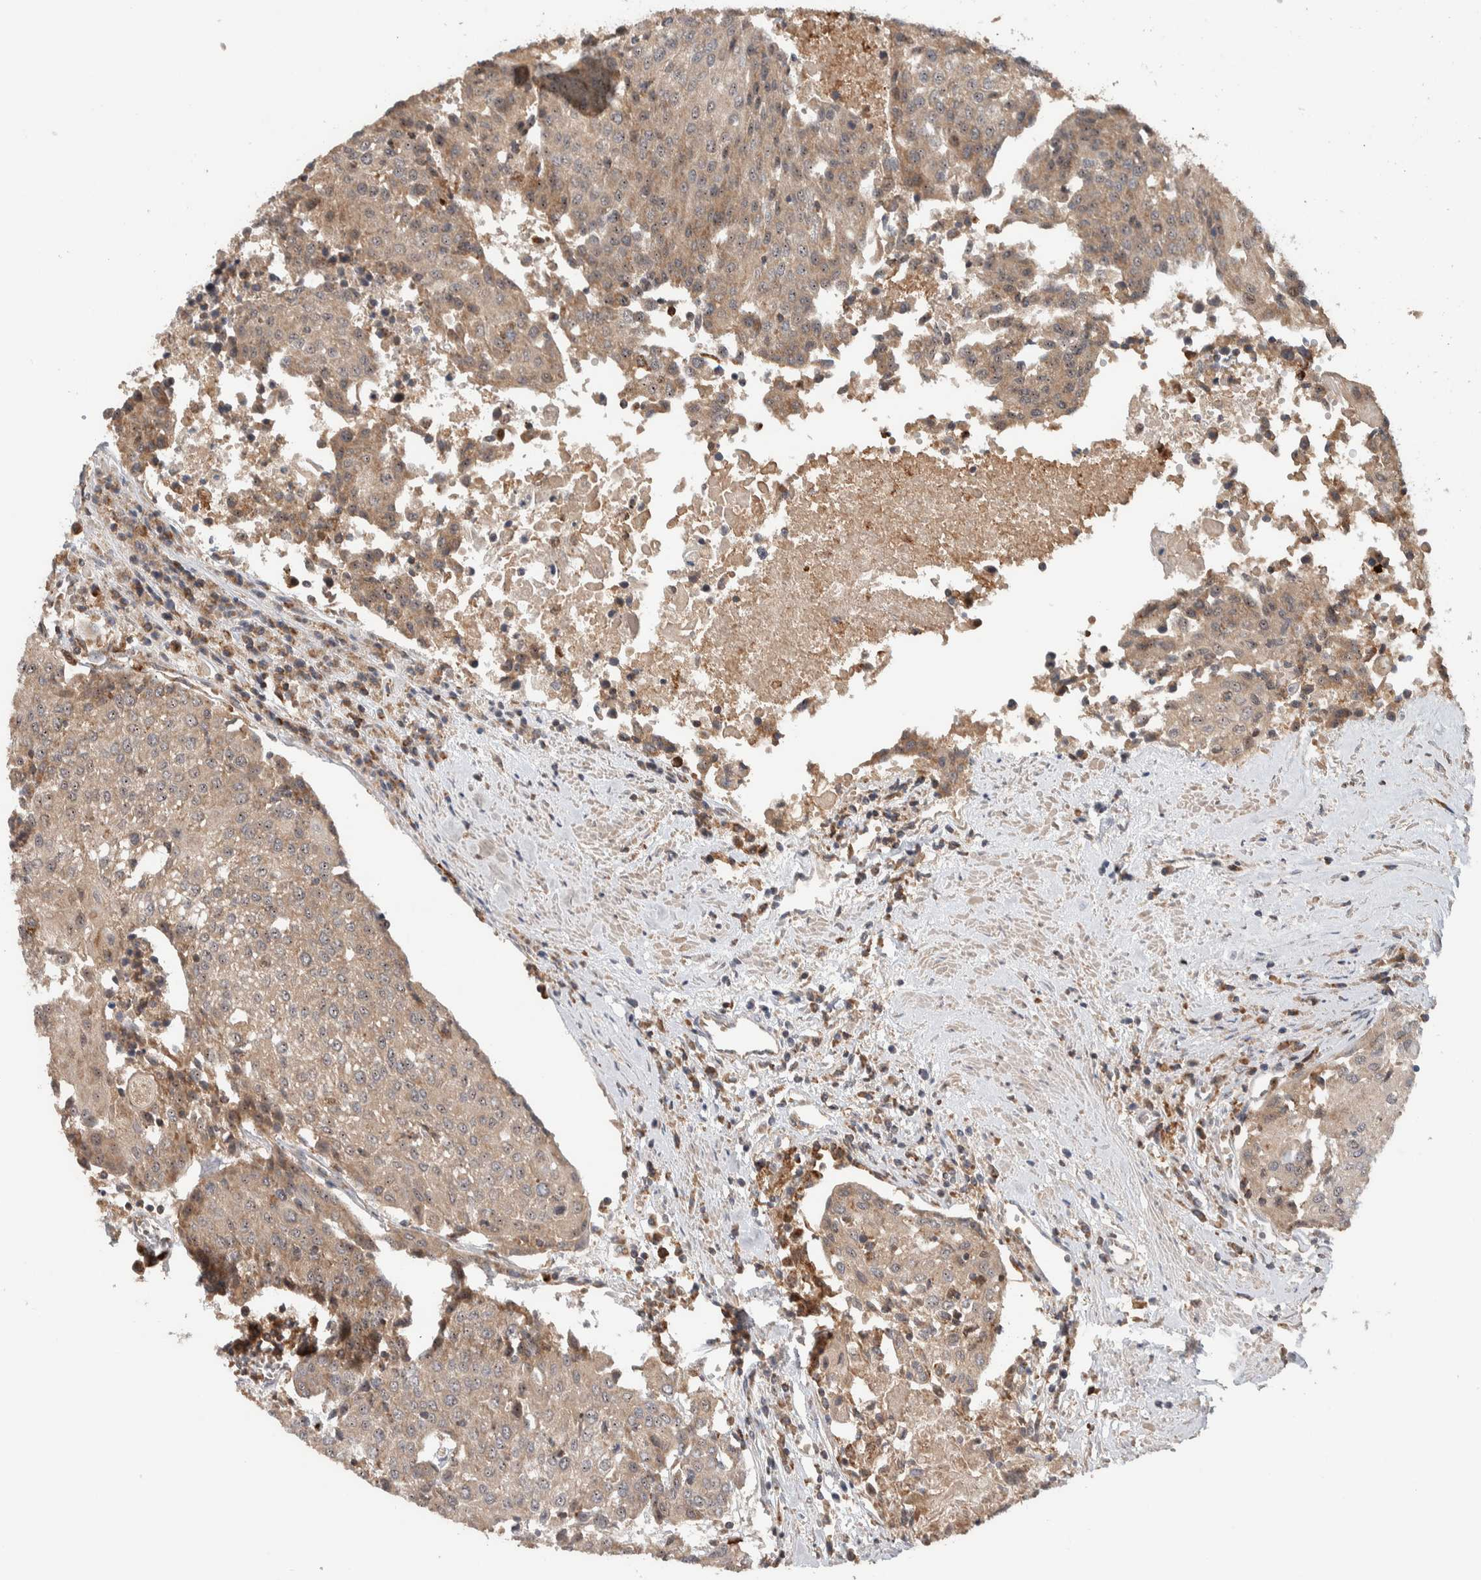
{"staining": {"intensity": "weak", "quantity": ">75%", "location": "cytoplasmic/membranous"}, "tissue": "urothelial cancer", "cell_type": "Tumor cells", "image_type": "cancer", "snomed": [{"axis": "morphology", "description": "Urothelial carcinoma, High grade"}, {"axis": "topography", "description": "Urinary bladder"}], "caption": "This histopathology image shows high-grade urothelial carcinoma stained with immunohistochemistry to label a protein in brown. The cytoplasmic/membranous of tumor cells show weak positivity for the protein. Nuclei are counter-stained blue.", "gene": "VPS53", "patient": {"sex": "female", "age": 85}}